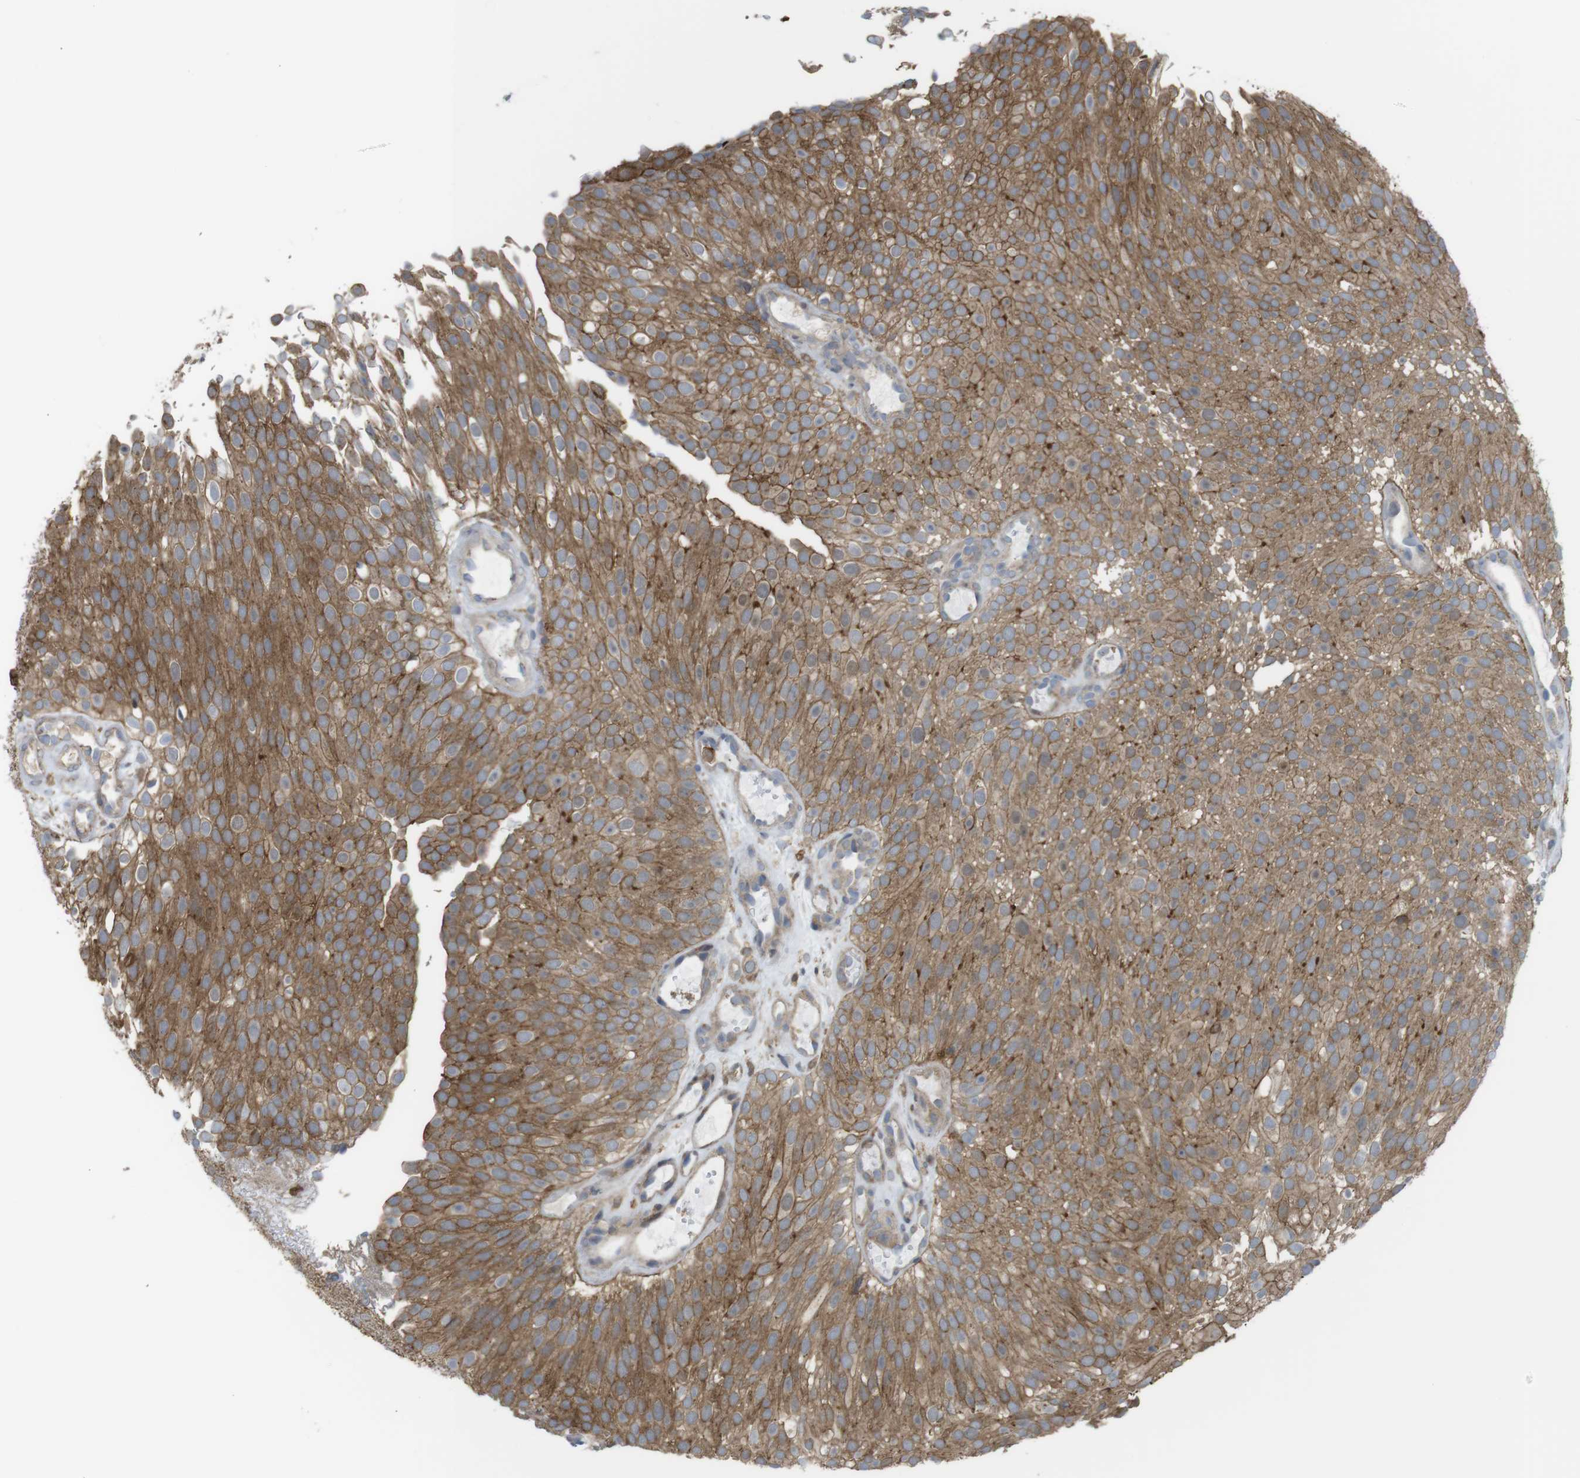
{"staining": {"intensity": "moderate", "quantity": ">75%", "location": "cytoplasmic/membranous"}, "tissue": "urothelial cancer", "cell_type": "Tumor cells", "image_type": "cancer", "snomed": [{"axis": "morphology", "description": "Urothelial carcinoma, Low grade"}, {"axis": "topography", "description": "Urinary bladder"}], "caption": "This is an image of immunohistochemistry staining of urothelial cancer, which shows moderate positivity in the cytoplasmic/membranous of tumor cells.", "gene": "PRKCD", "patient": {"sex": "male", "age": 78}}